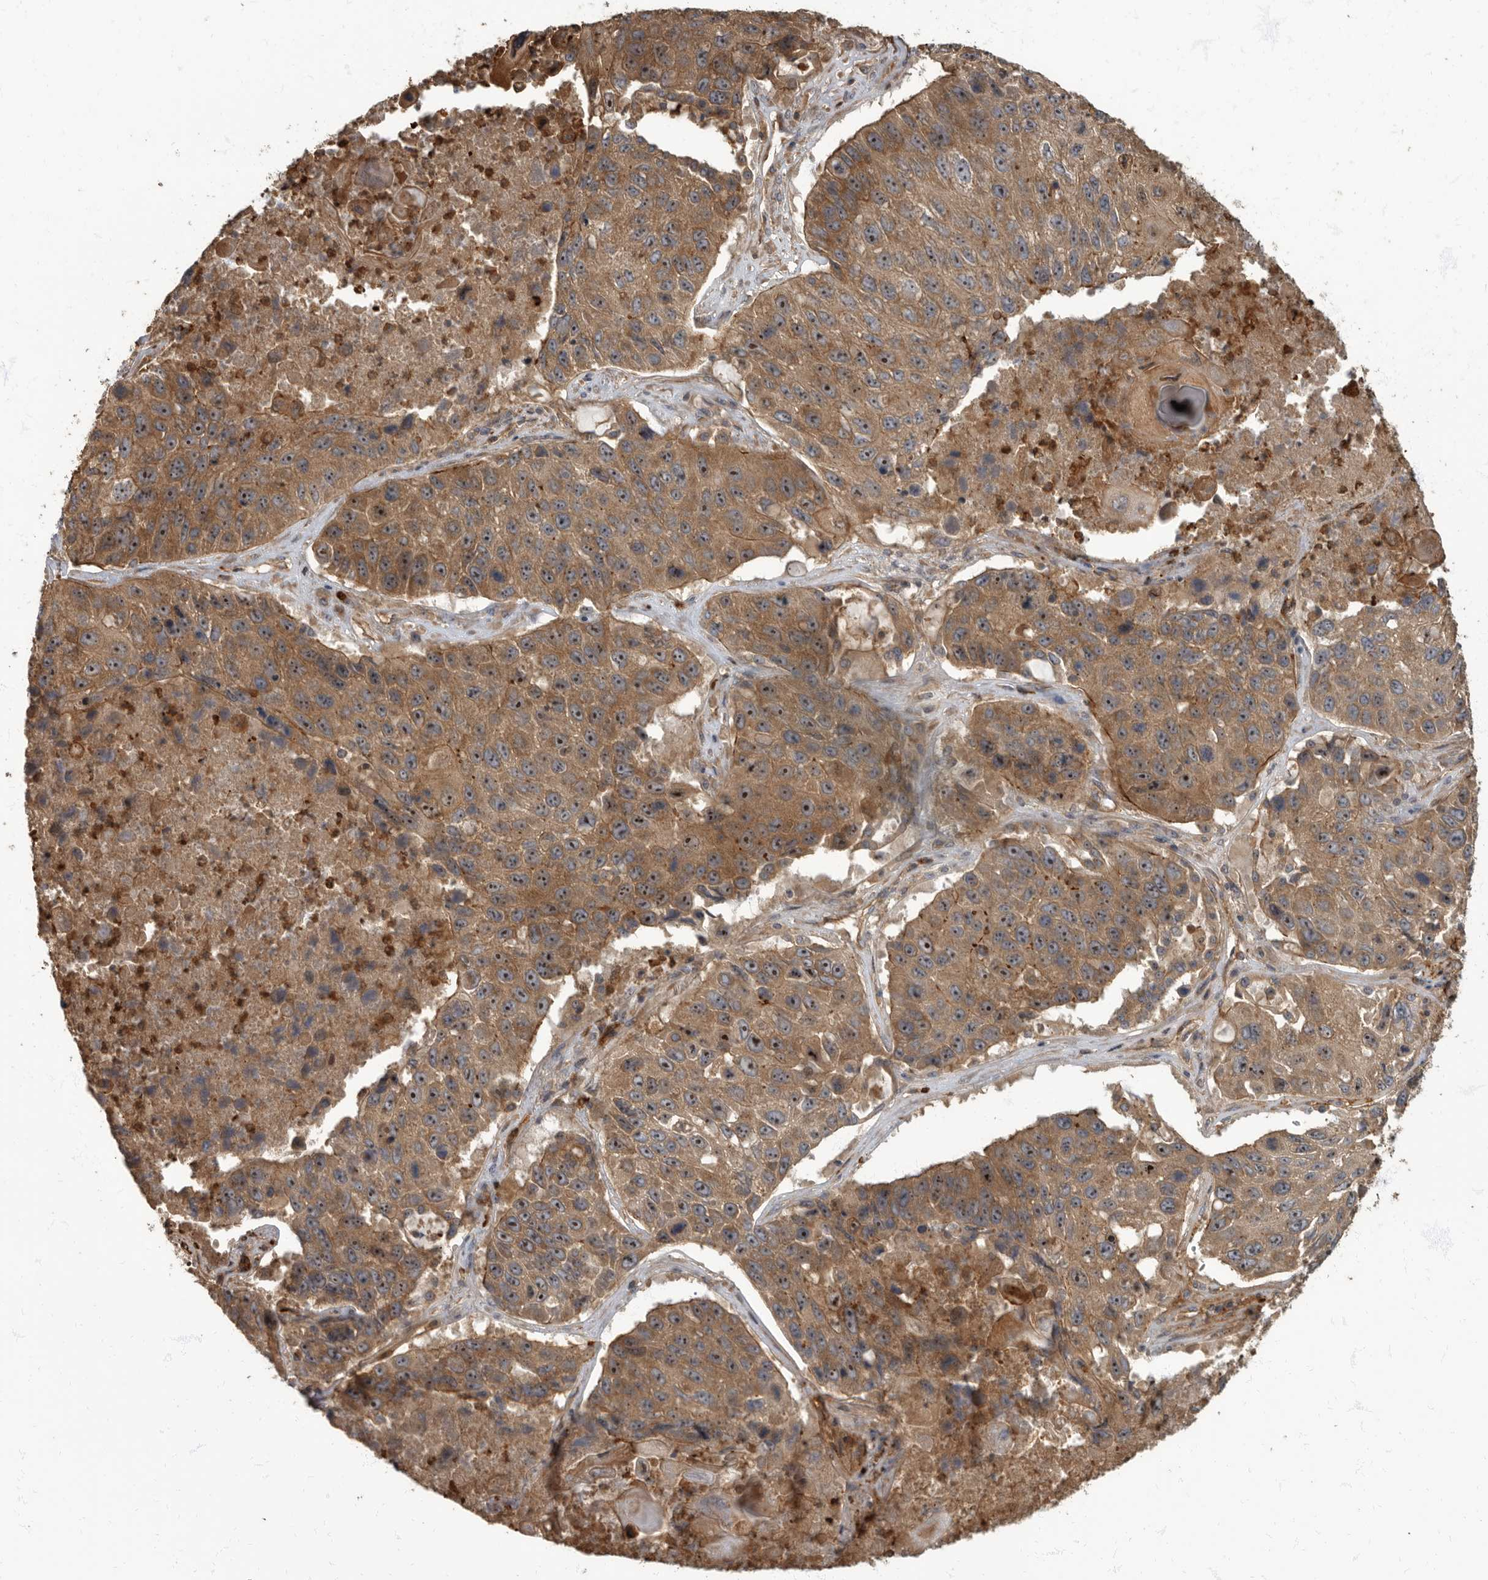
{"staining": {"intensity": "moderate", "quantity": ">75%", "location": "cytoplasmic/membranous"}, "tissue": "lung cancer", "cell_type": "Tumor cells", "image_type": "cancer", "snomed": [{"axis": "morphology", "description": "Squamous cell carcinoma, NOS"}, {"axis": "topography", "description": "Lung"}], "caption": "Lung cancer stained for a protein (brown) reveals moderate cytoplasmic/membranous positive staining in about >75% of tumor cells.", "gene": "DAAM1", "patient": {"sex": "male", "age": 61}}